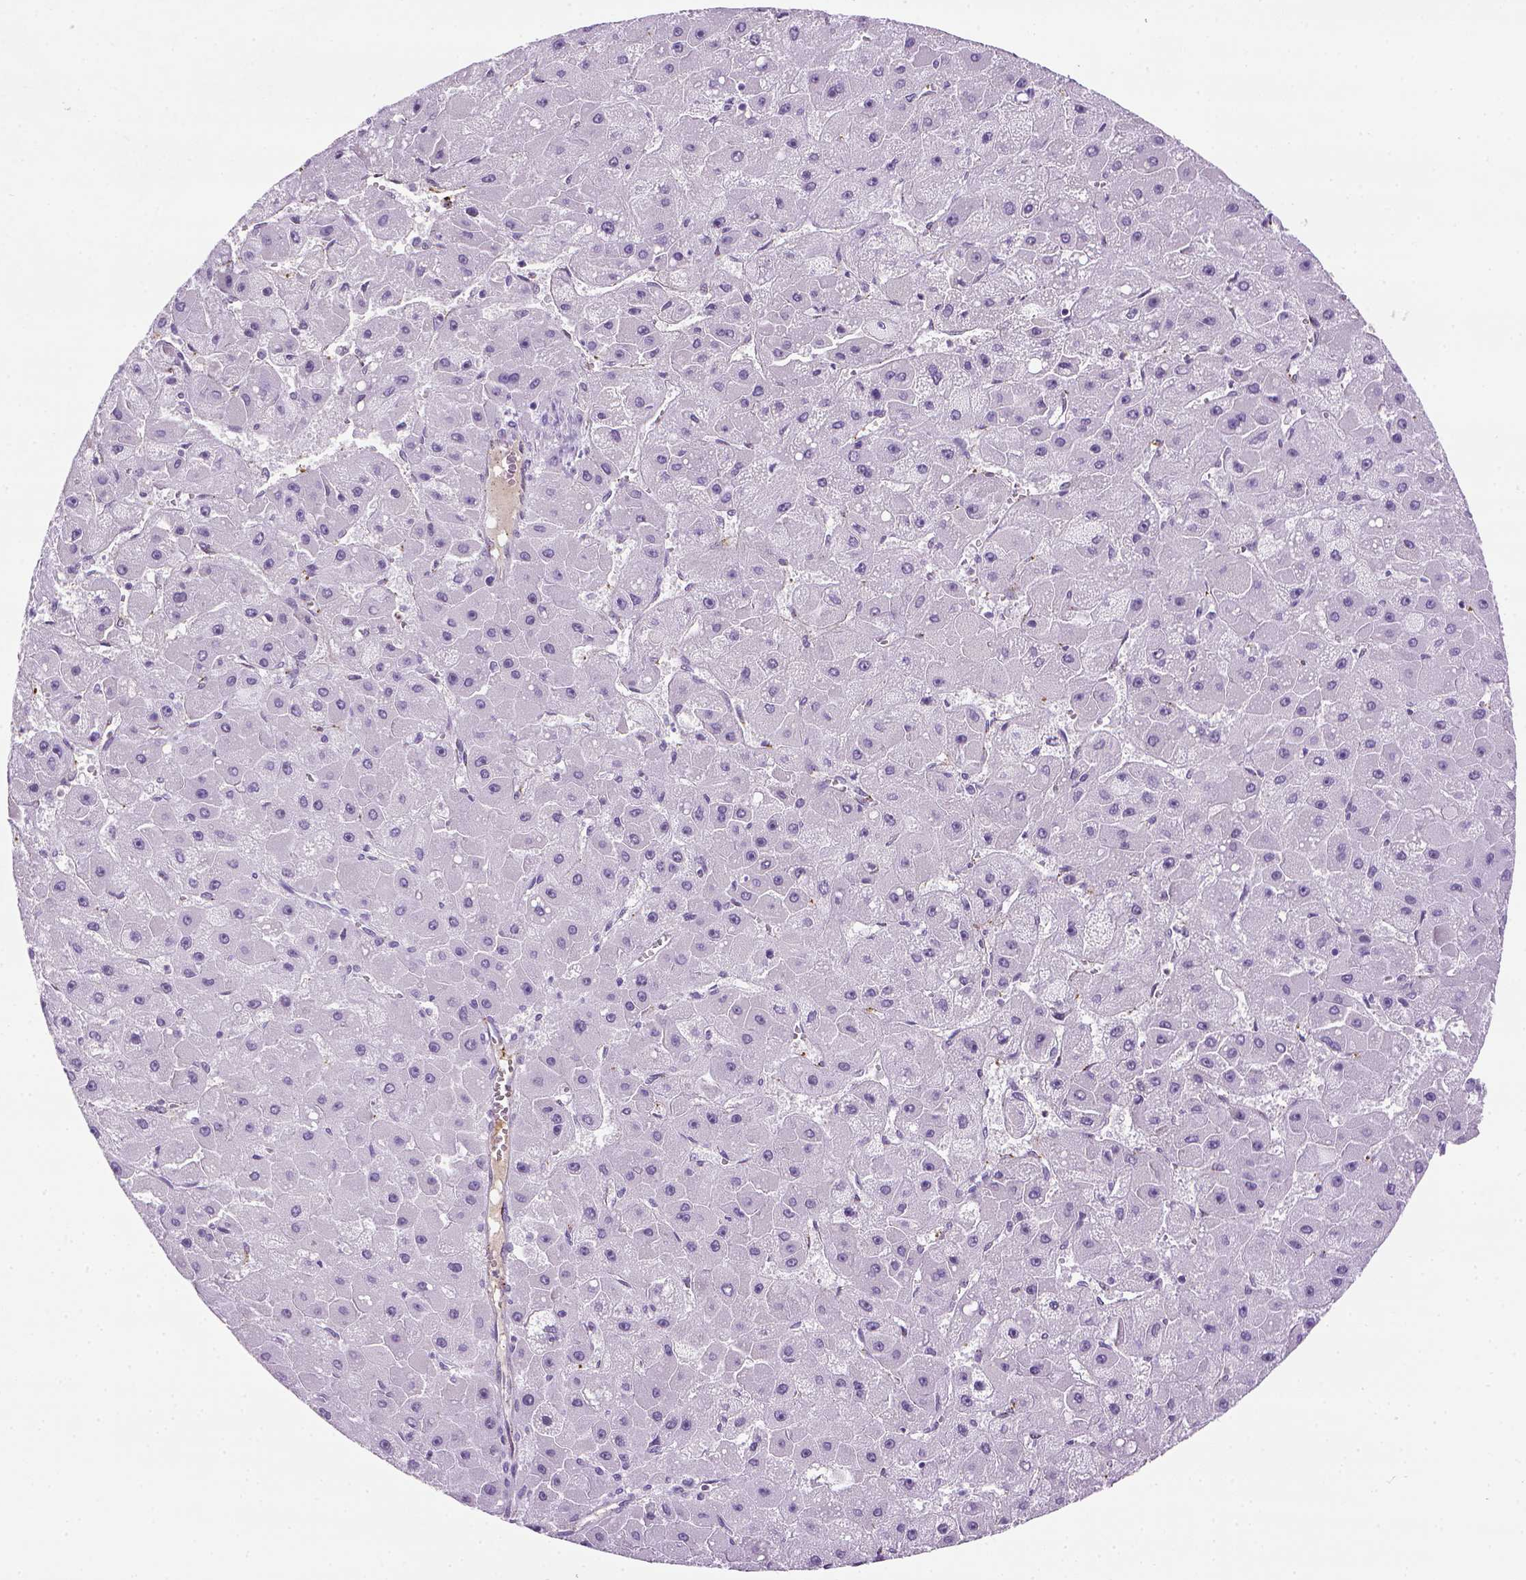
{"staining": {"intensity": "negative", "quantity": "none", "location": "none"}, "tissue": "liver cancer", "cell_type": "Tumor cells", "image_type": "cancer", "snomed": [{"axis": "morphology", "description": "Carcinoma, Hepatocellular, NOS"}, {"axis": "topography", "description": "Liver"}], "caption": "This histopathology image is of liver hepatocellular carcinoma stained with IHC to label a protein in brown with the nuclei are counter-stained blue. There is no positivity in tumor cells. The staining is performed using DAB brown chromogen with nuclei counter-stained in using hematoxylin.", "gene": "VWF", "patient": {"sex": "female", "age": 25}}